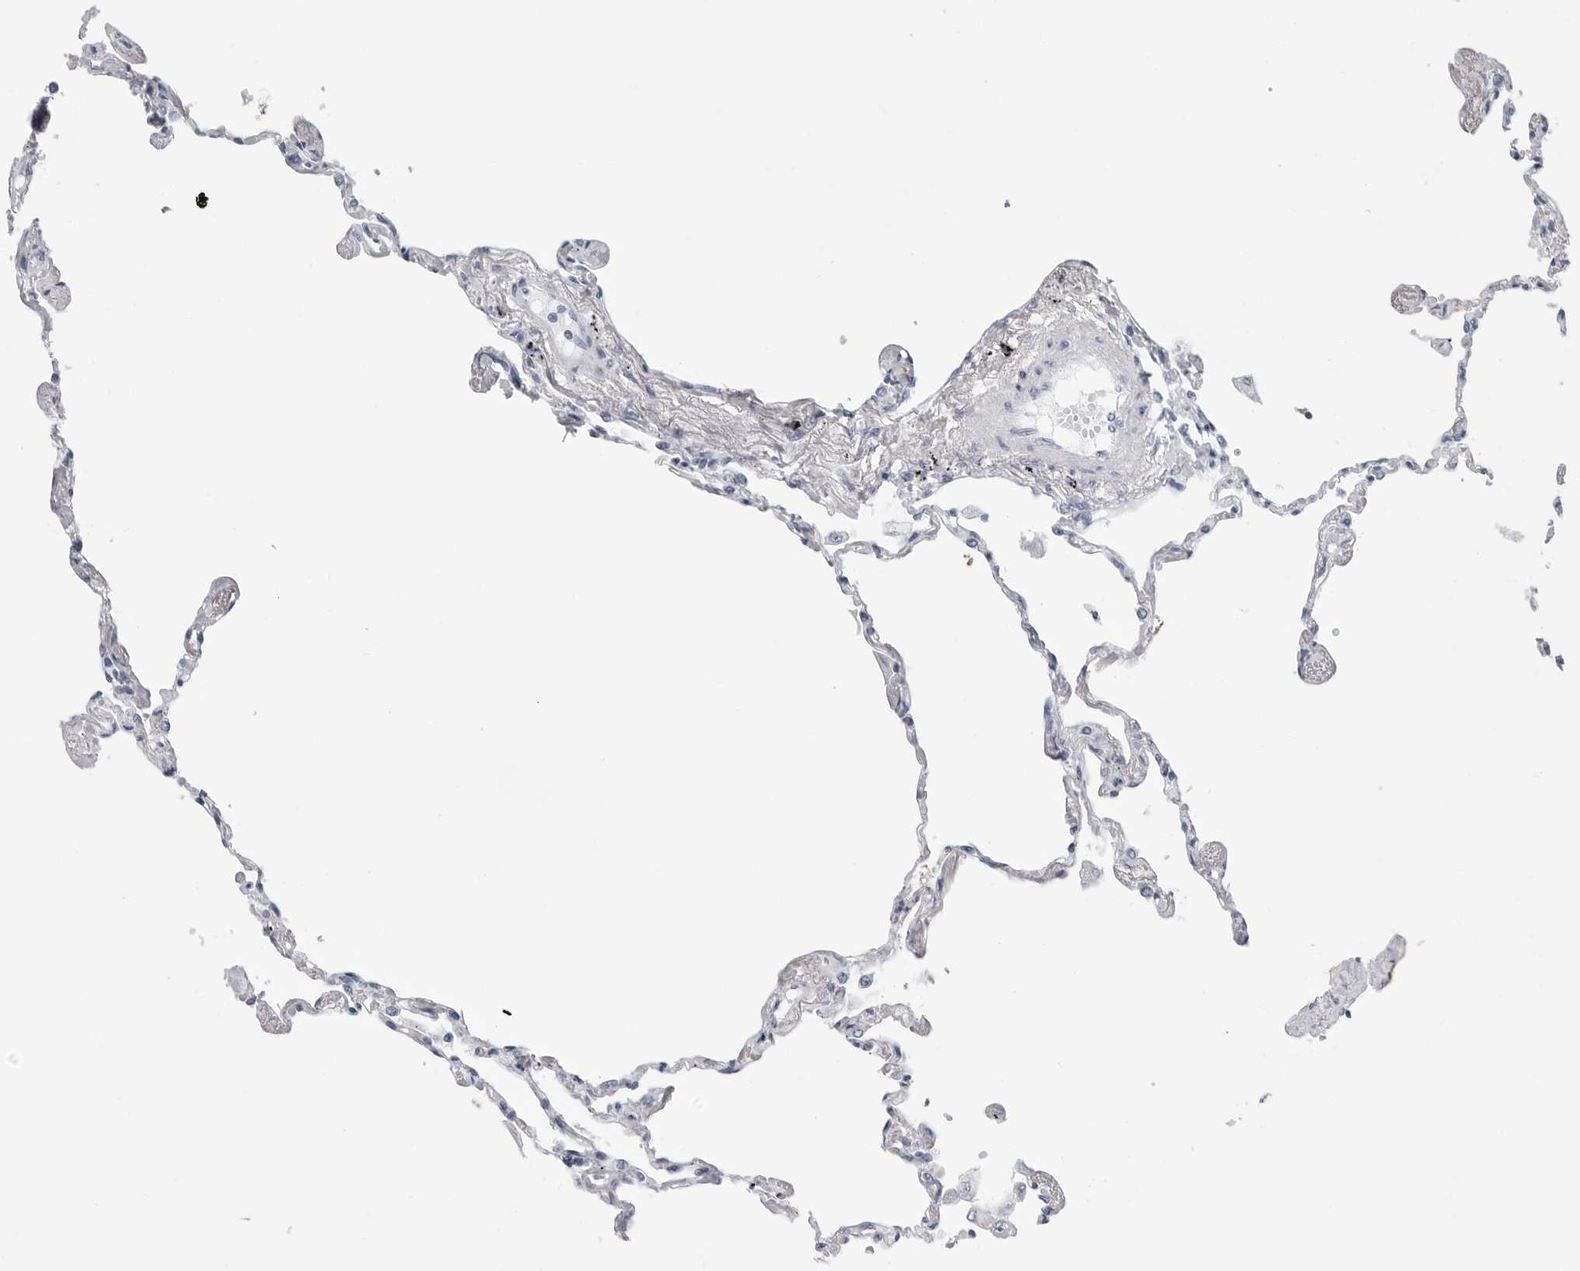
{"staining": {"intensity": "negative", "quantity": "none", "location": "none"}, "tissue": "lung", "cell_type": "Alveolar cells", "image_type": "normal", "snomed": [{"axis": "morphology", "description": "Normal tissue, NOS"}, {"axis": "topography", "description": "Lung"}], "caption": "Immunohistochemical staining of benign human lung demonstrates no significant positivity in alveolar cells.", "gene": "CSH1", "patient": {"sex": "female", "age": 67}}